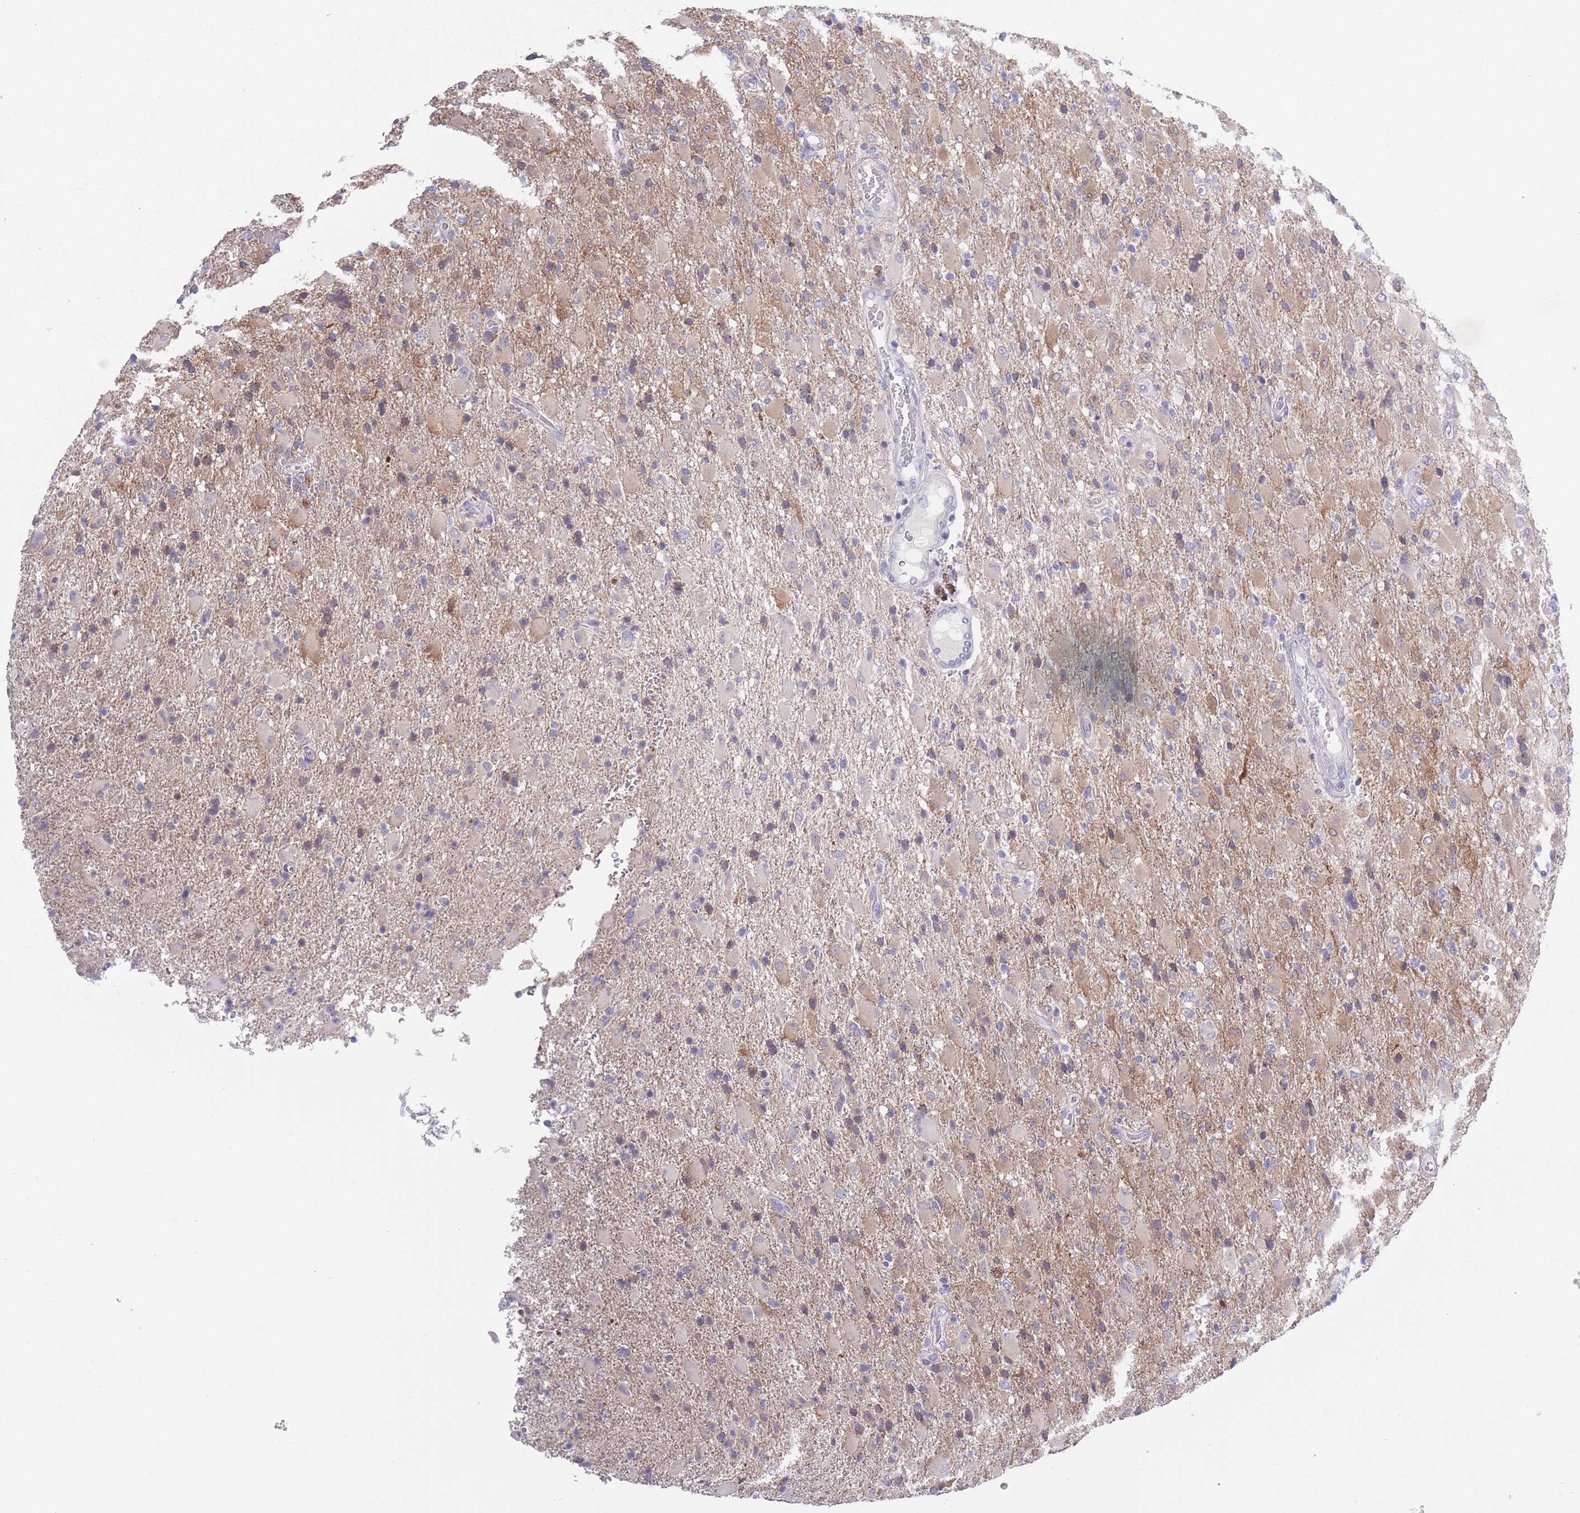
{"staining": {"intensity": "negative", "quantity": "none", "location": "none"}, "tissue": "glioma", "cell_type": "Tumor cells", "image_type": "cancer", "snomed": [{"axis": "morphology", "description": "Glioma, malignant, Low grade"}, {"axis": "topography", "description": "Brain"}], "caption": "An immunohistochemistry (IHC) photomicrograph of malignant low-grade glioma is shown. There is no staining in tumor cells of malignant low-grade glioma.", "gene": "ZFP2", "patient": {"sex": "male", "age": 65}}